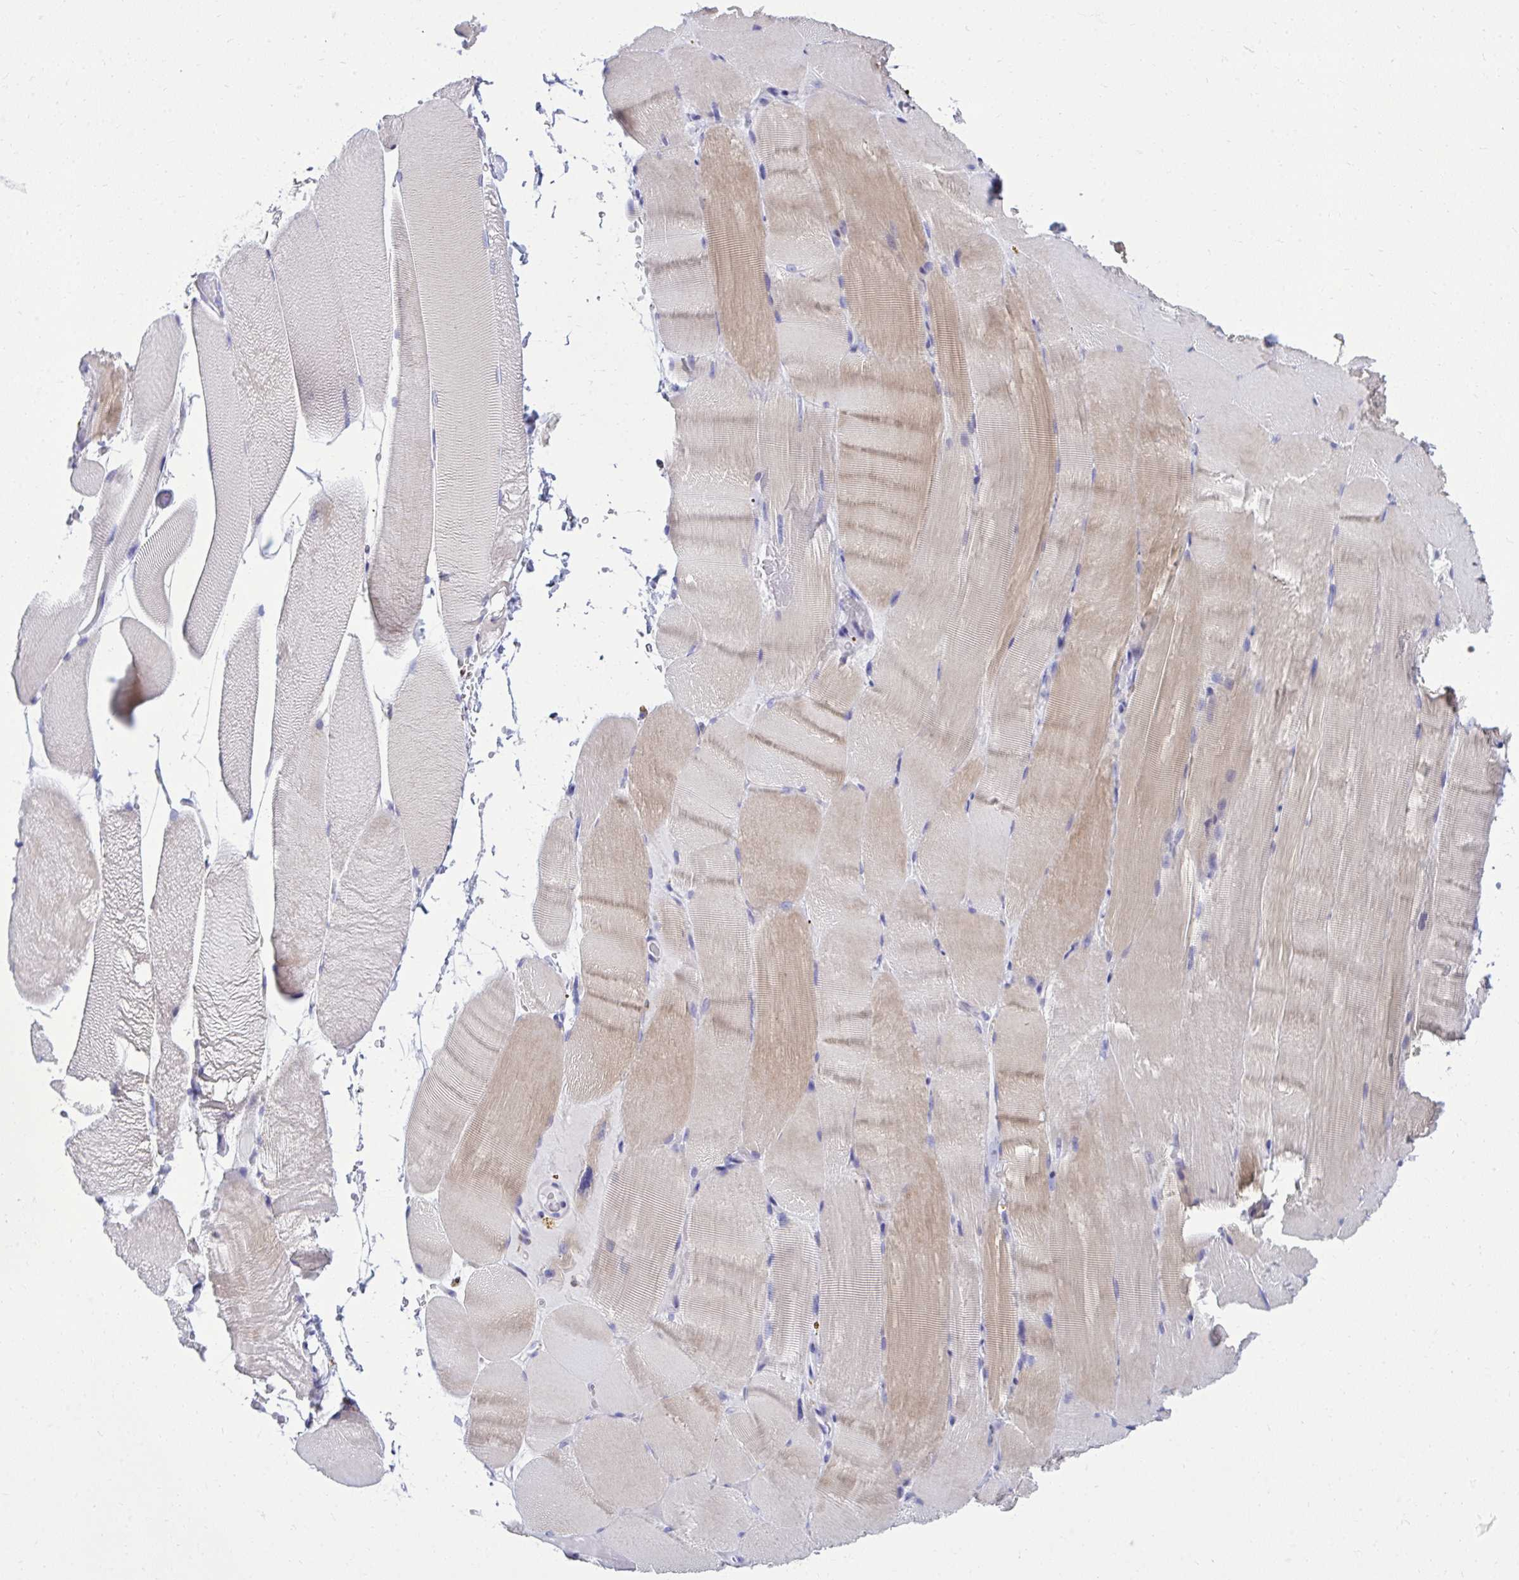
{"staining": {"intensity": "weak", "quantity": "25%-75%", "location": "cytoplasmic/membranous"}, "tissue": "skeletal muscle", "cell_type": "Myocytes", "image_type": "normal", "snomed": [{"axis": "morphology", "description": "Normal tissue, NOS"}, {"axis": "topography", "description": "Skeletal muscle"}], "caption": "Immunohistochemical staining of benign skeletal muscle exhibits weak cytoplasmic/membranous protein expression in about 25%-75% of myocytes. (IHC, brightfield microscopy, high magnification).", "gene": "AIG1", "patient": {"sex": "female", "age": 37}}